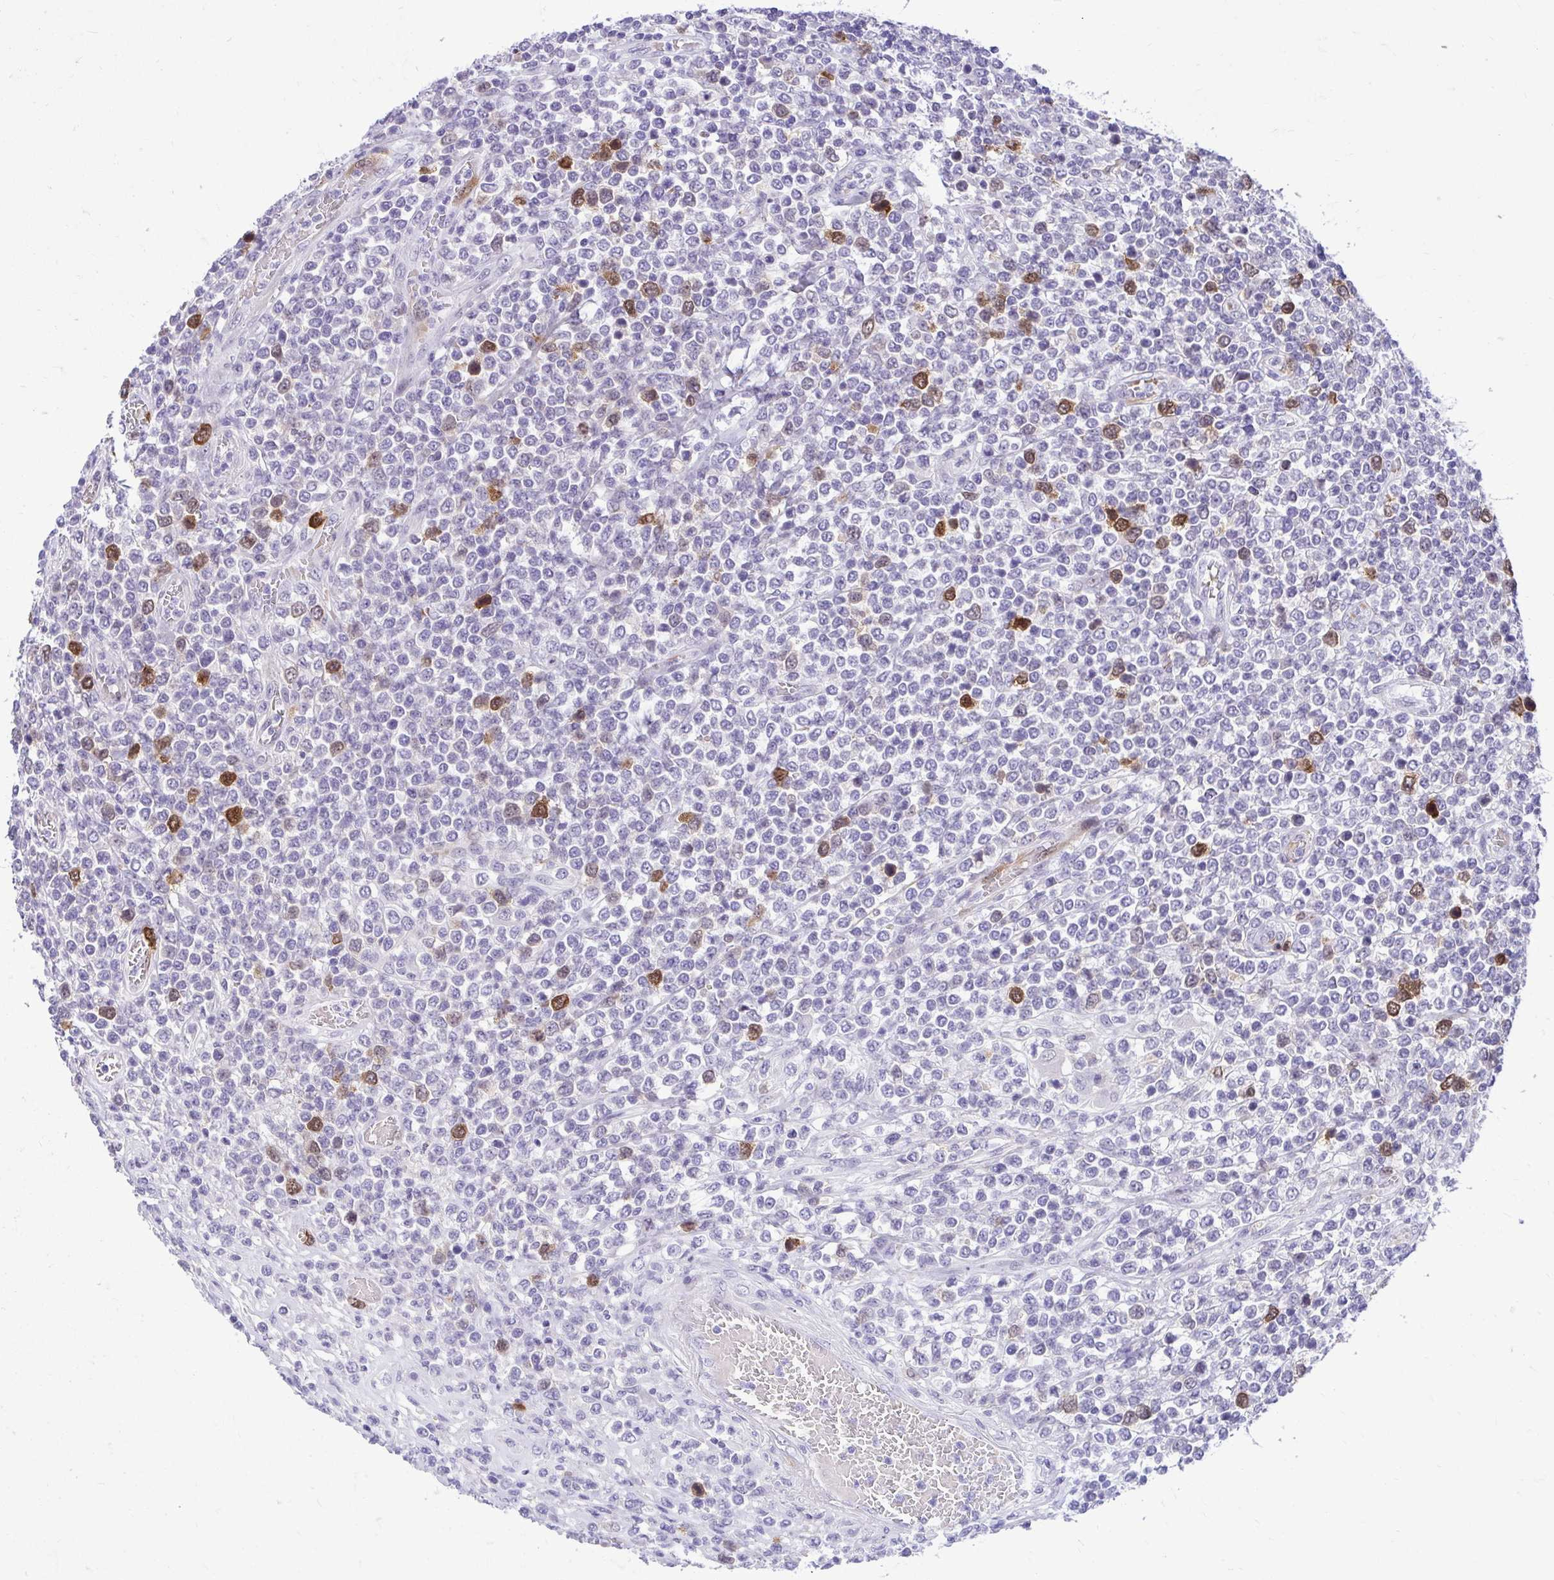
{"staining": {"intensity": "strong", "quantity": "<25%", "location": "cytoplasmic/membranous,nuclear"}, "tissue": "lymphoma", "cell_type": "Tumor cells", "image_type": "cancer", "snomed": [{"axis": "morphology", "description": "Malignant lymphoma, non-Hodgkin's type, High grade"}, {"axis": "topography", "description": "Soft tissue"}], "caption": "Protein analysis of lymphoma tissue reveals strong cytoplasmic/membranous and nuclear expression in about <25% of tumor cells.", "gene": "CDC20", "patient": {"sex": "female", "age": 56}}